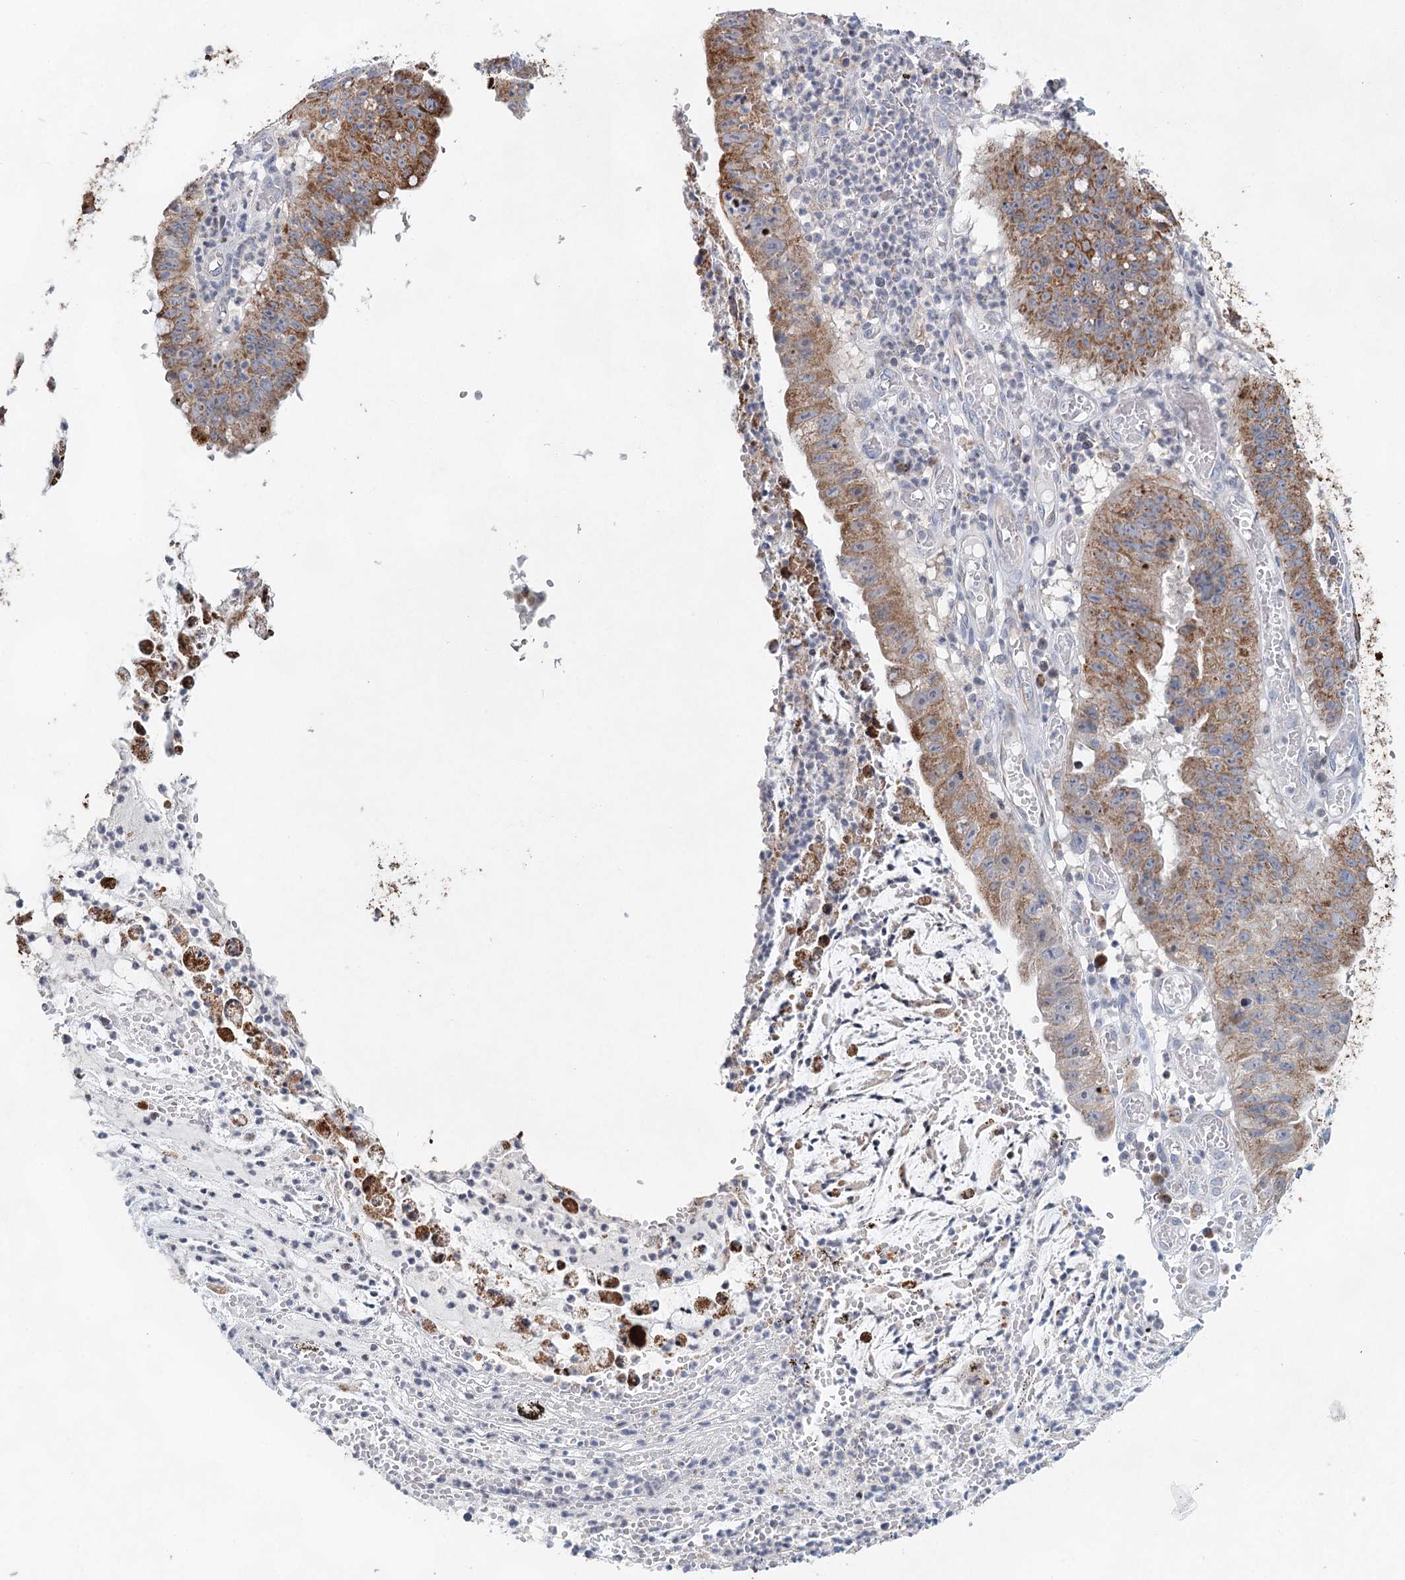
{"staining": {"intensity": "moderate", "quantity": ">75%", "location": "cytoplasmic/membranous"}, "tissue": "stomach cancer", "cell_type": "Tumor cells", "image_type": "cancer", "snomed": [{"axis": "morphology", "description": "Adenocarcinoma, NOS"}, {"axis": "topography", "description": "Stomach"}], "caption": "A micrograph of stomach cancer stained for a protein demonstrates moderate cytoplasmic/membranous brown staining in tumor cells.", "gene": "XPO6", "patient": {"sex": "male", "age": 59}}